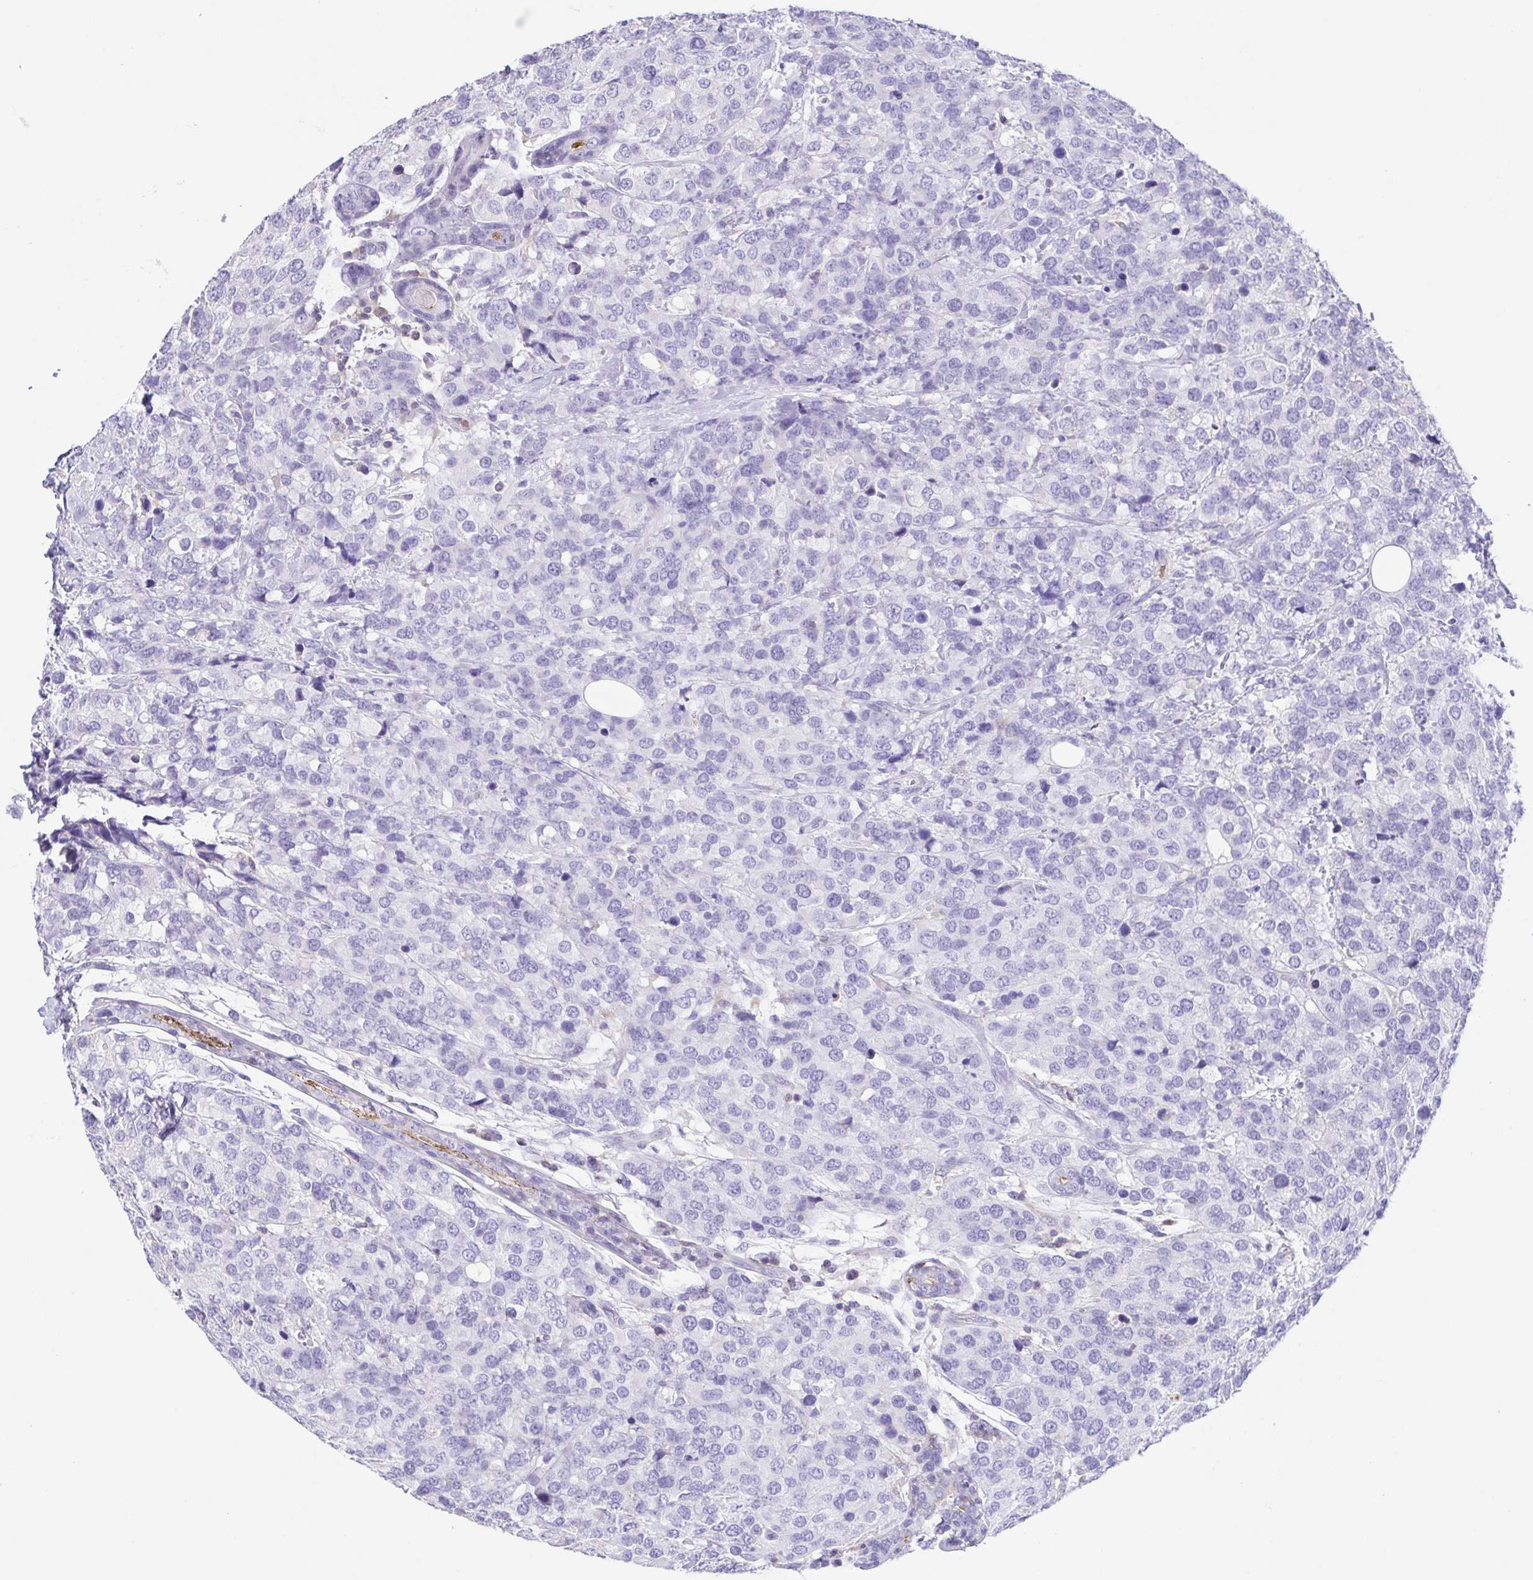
{"staining": {"intensity": "negative", "quantity": "none", "location": "none"}, "tissue": "breast cancer", "cell_type": "Tumor cells", "image_type": "cancer", "snomed": [{"axis": "morphology", "description": "Lobular carcinoma"}, {"axis": "topography", "description": "Breast"}], "caption": "Photomicrograph shows no protein positivity in tumor cells of breast cancer tissue. Brightfield microscopy of immunohistochemistry (IHC) stained with DAB (brown) and hematoxylin (blue), captured at high magnification.", "gene": "ARPP21", "patient": {"sex": "female", "age": 59}}